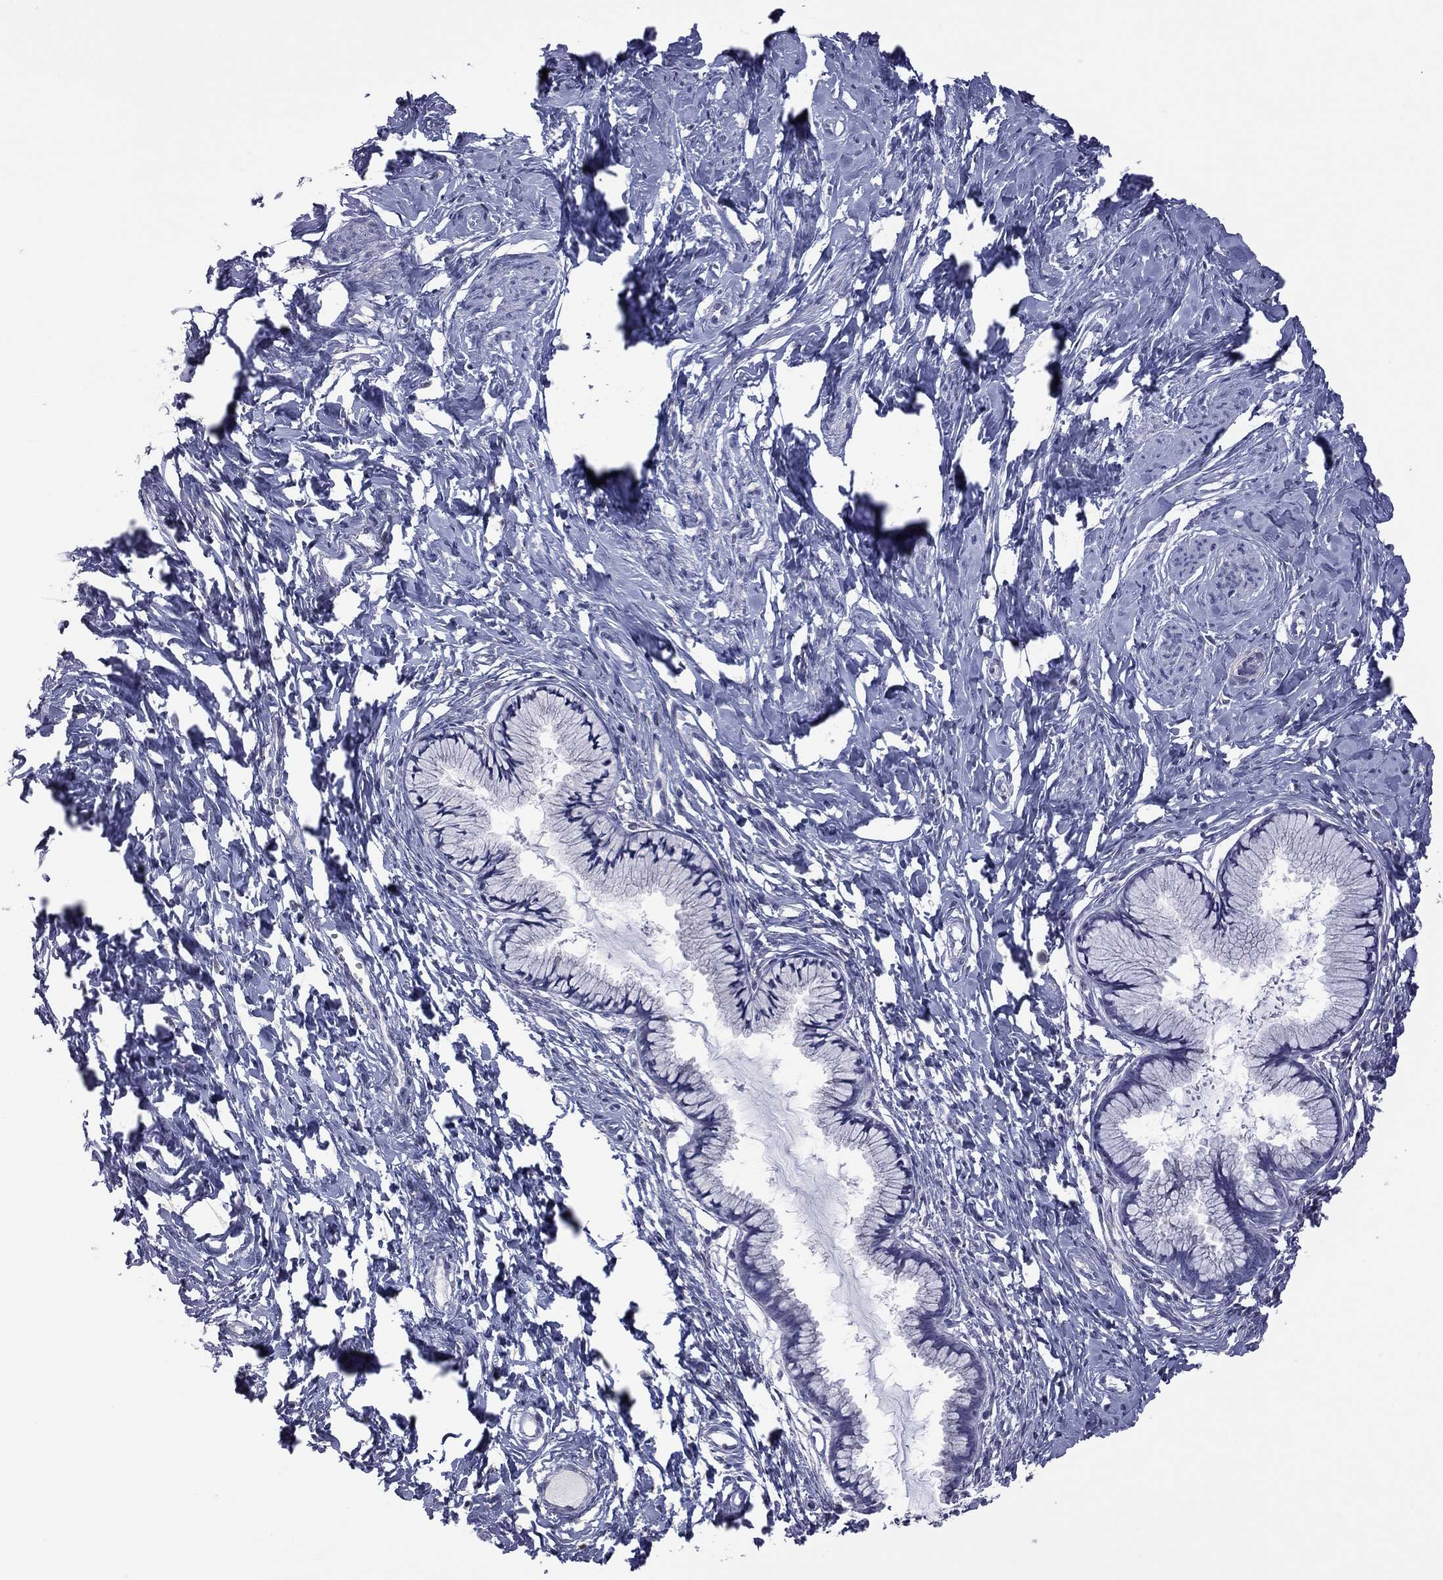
{"staining": {"intensity": "negative", "quantity": "none", "location": "none"}, "tissue": "cervix", "cell_type": "Glandular cells", "image_type": "normal", "snomed": [{"axis": "morphology", "description": "Normal tissue, NOS"}, {"axis": "topography", "description": "Cervix"}], "caption": "Micrograph shows no significant protein expression in glandular cells of benign cervix.", "gene": "HYLS1", "patient": {"sex": "female", "age": 40}}